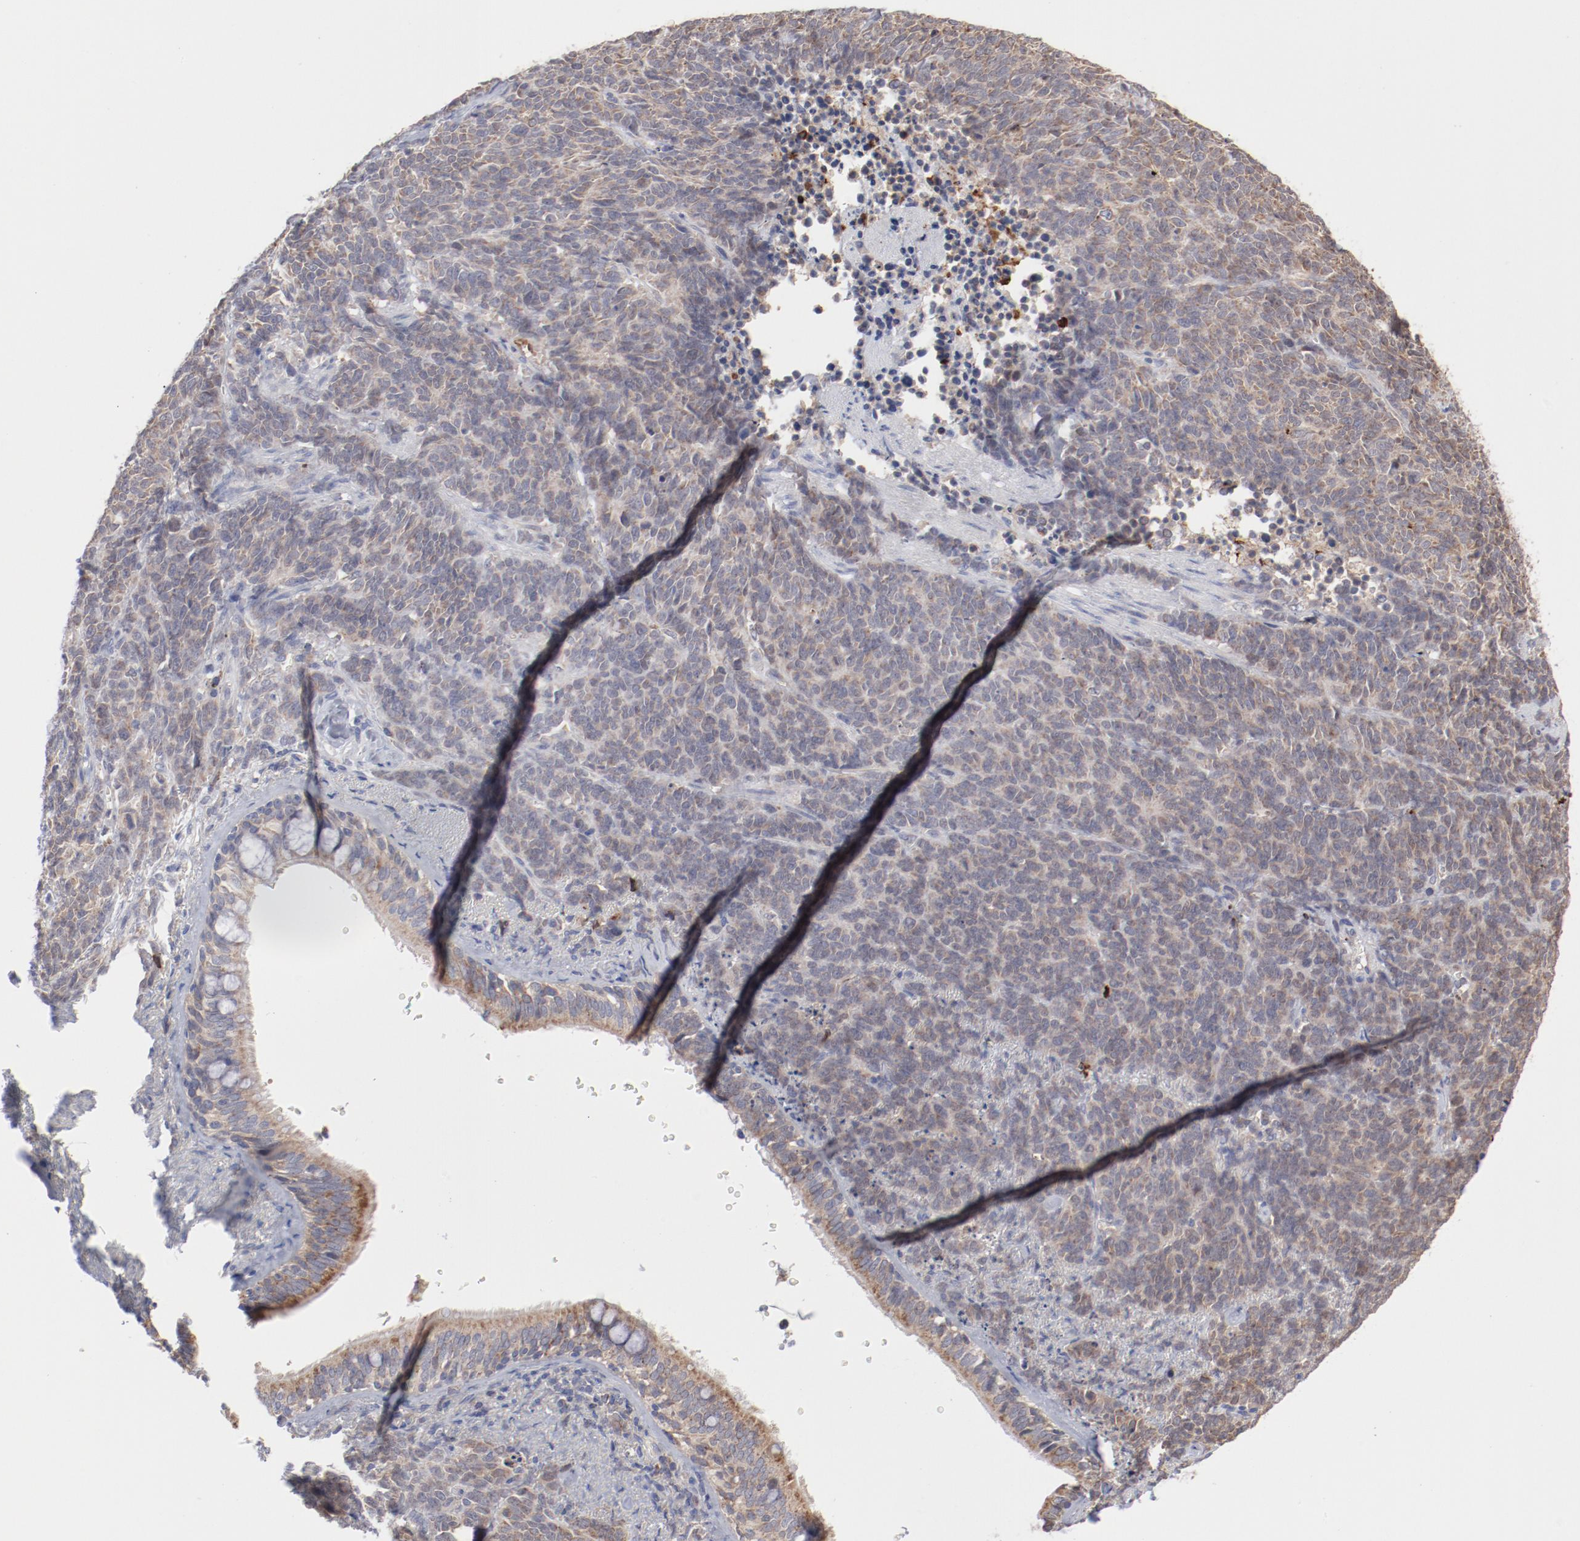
{"staining": {"intensity": "weak", "quantity": ">75%", "location": "cytoplasmic/membranous"}, "tissue": "lung cancer", "cell_type": "Tumor cells", "image_type": "cancer", "snomed": [{"axis": "morphology", "description": "Neoplasm, malignant, NOS"}, {"axis": "topography", "description": "Lung"}], "caption": "Immunohistochemical staining of lung cancer exhibits low levels of weak cytoplasmic/membranous staining in about >75% of tumor cells. (DAB (3,3'-diaminobenzidine) IHC with brightfield microscopy, high magnification).", "gene": "PPFIBP2", "patient": {"sex": "female", "age": 58}}